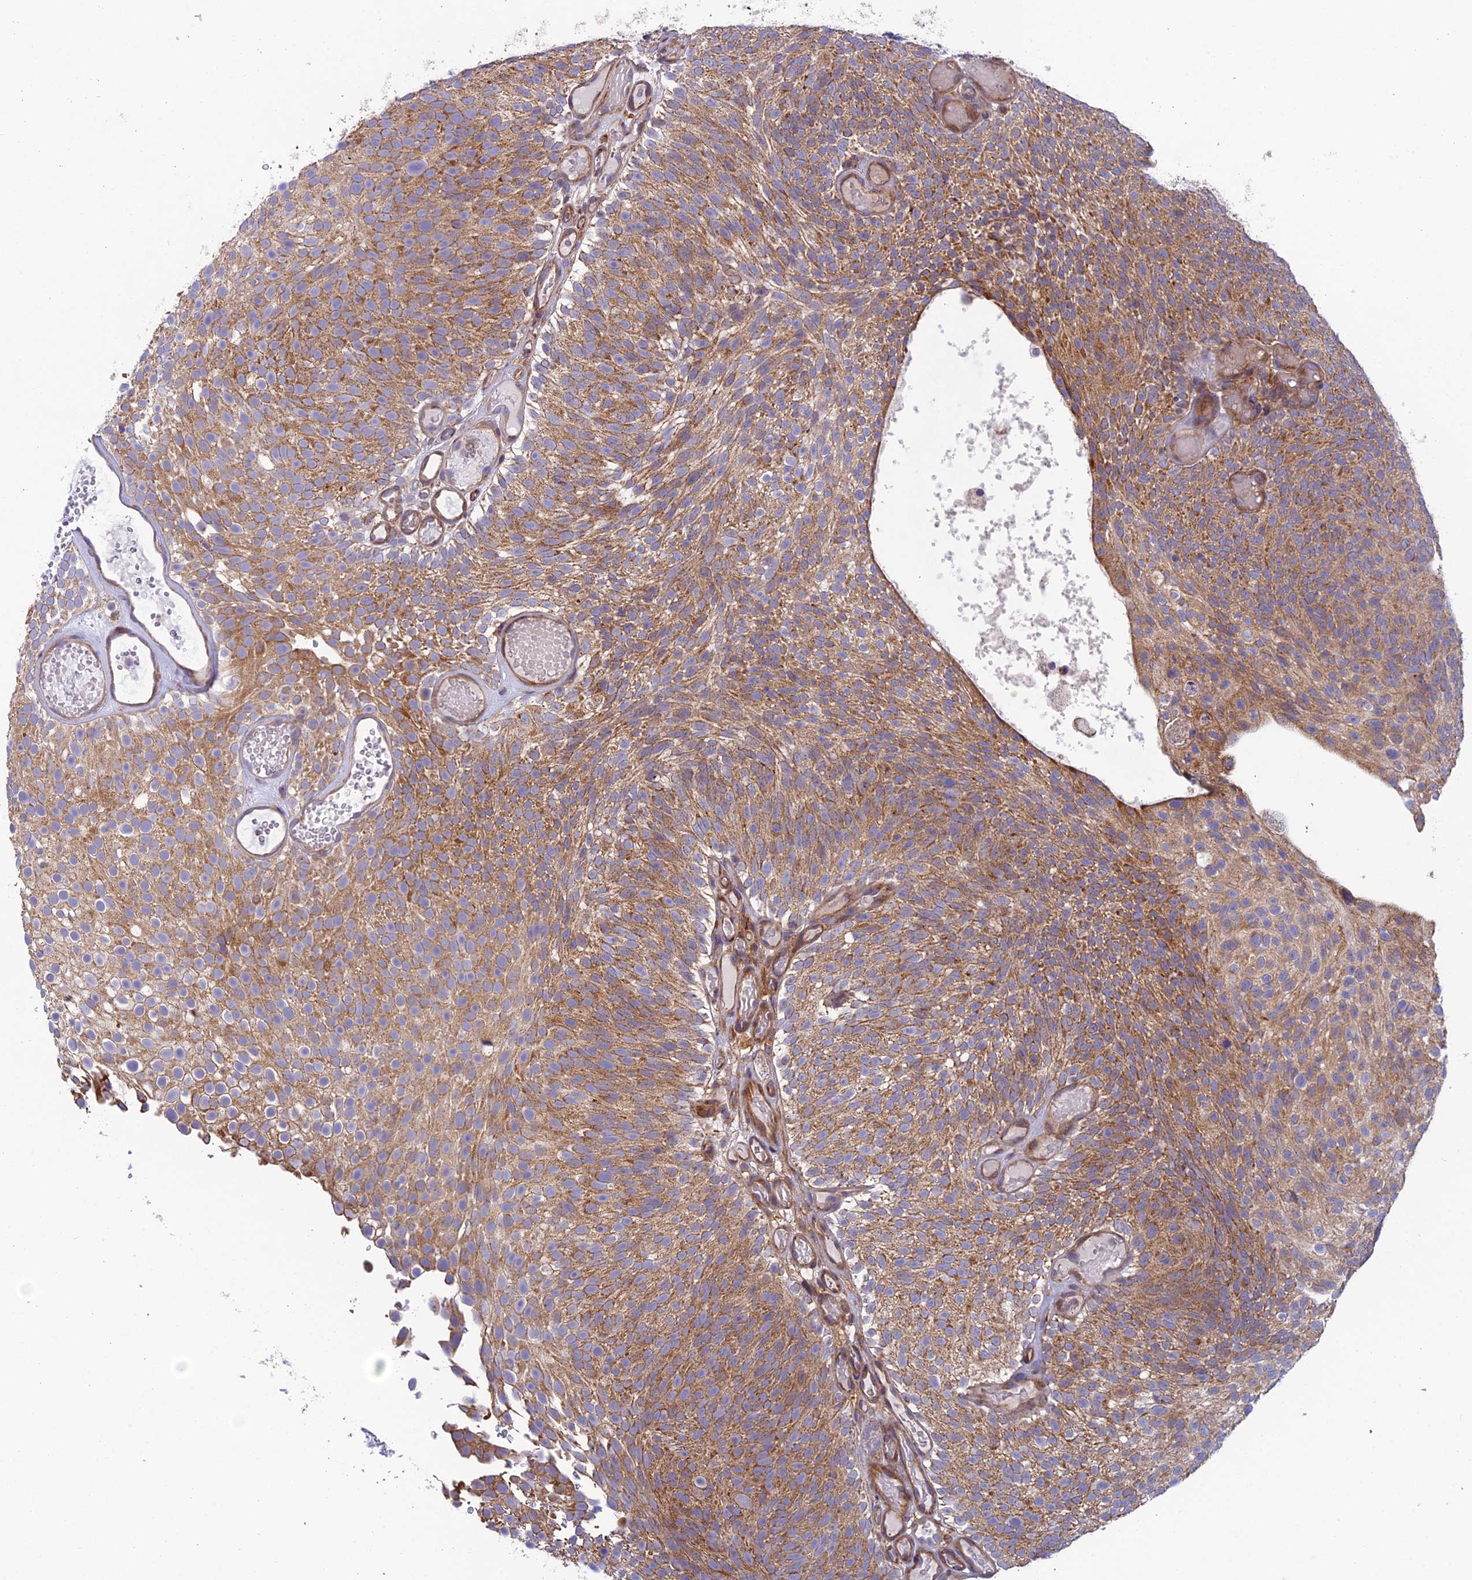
{"staining": {"intensity": "moderate", "quantity": ">75%", "location": "cytoplasmic/membranous"}, "tissue": "urothelial cancer", "cell_type": "Tumor cells", "image_type": "cancer", "snomed": [{"axis": "morphology", "description": "Urothelial carcinoma, Low grade"}, {"axis": "topography", "description": "Urinary bladder"}], "caption": "Immunohistochemistry (IHC) (DAB) staining of human low-grade urothelial carcinoma displays moderate cytoplasmic/membranous protein staining in approximately >75% of tumor cells.", "gene": "BLTP2", "patient": {"sex": "male", "age": 78}}